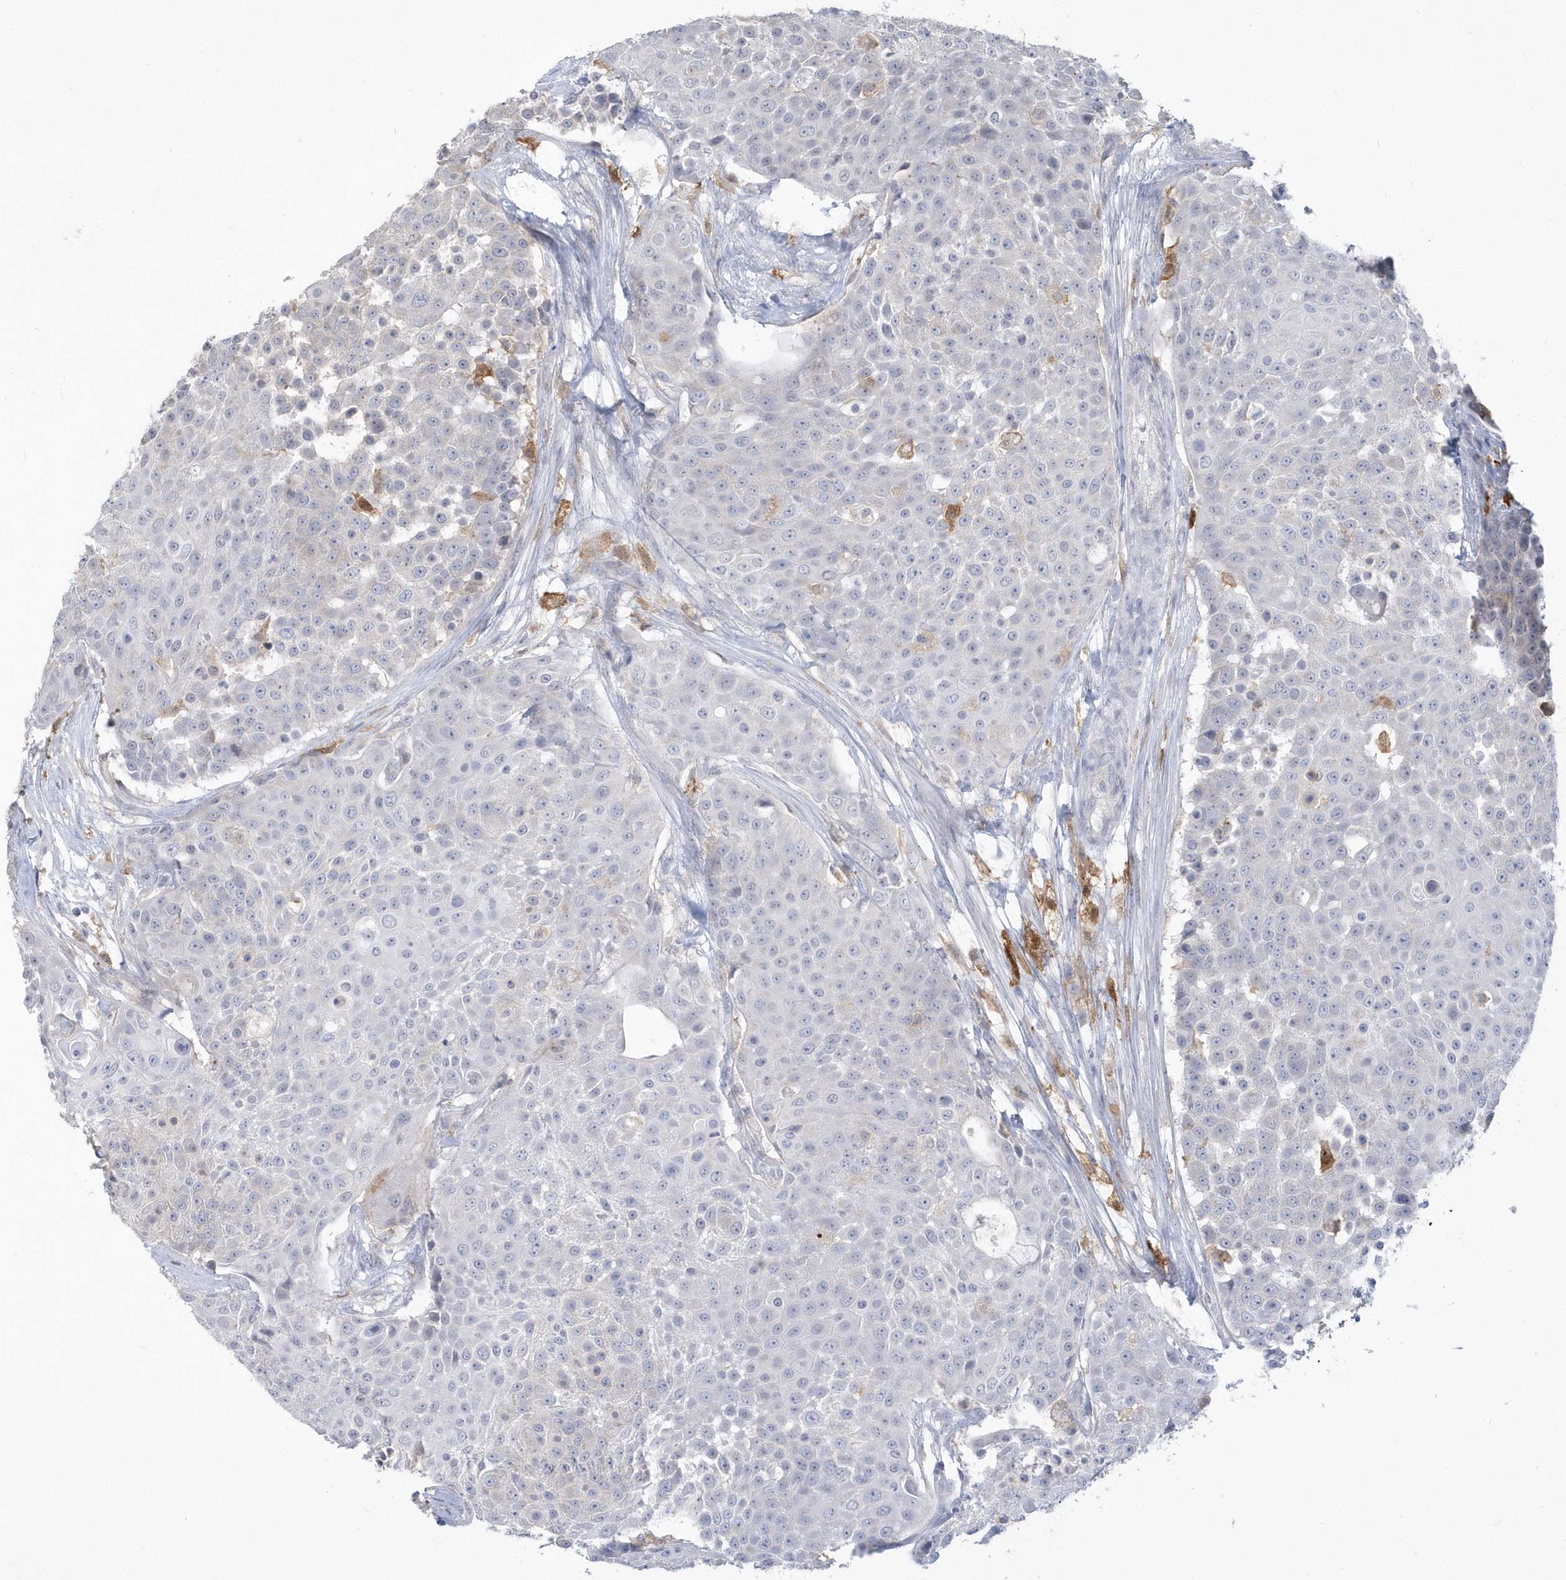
{"staining": {"intensity": "negative", "quantity": "none", "location": "none"}, "tissue": "urothelial cancer", "cell_type": "Tumor cells", "image_type": "cancer", "snomed": [{"axis": "morphology", "description": "Urothelial carcinoma, High grade"}, {"axis": "topography", "description": "Urinary bladder"}], "caption": "An immunohistochemistry (IHC) histopathology image of urothelial carcinoma (high-grade) is shown. There is no staining in tumor cells of urothelial carcinoma (high-grade).", "gene": "TSPEAR", "patient": {"sex": "female", "age": 63}}